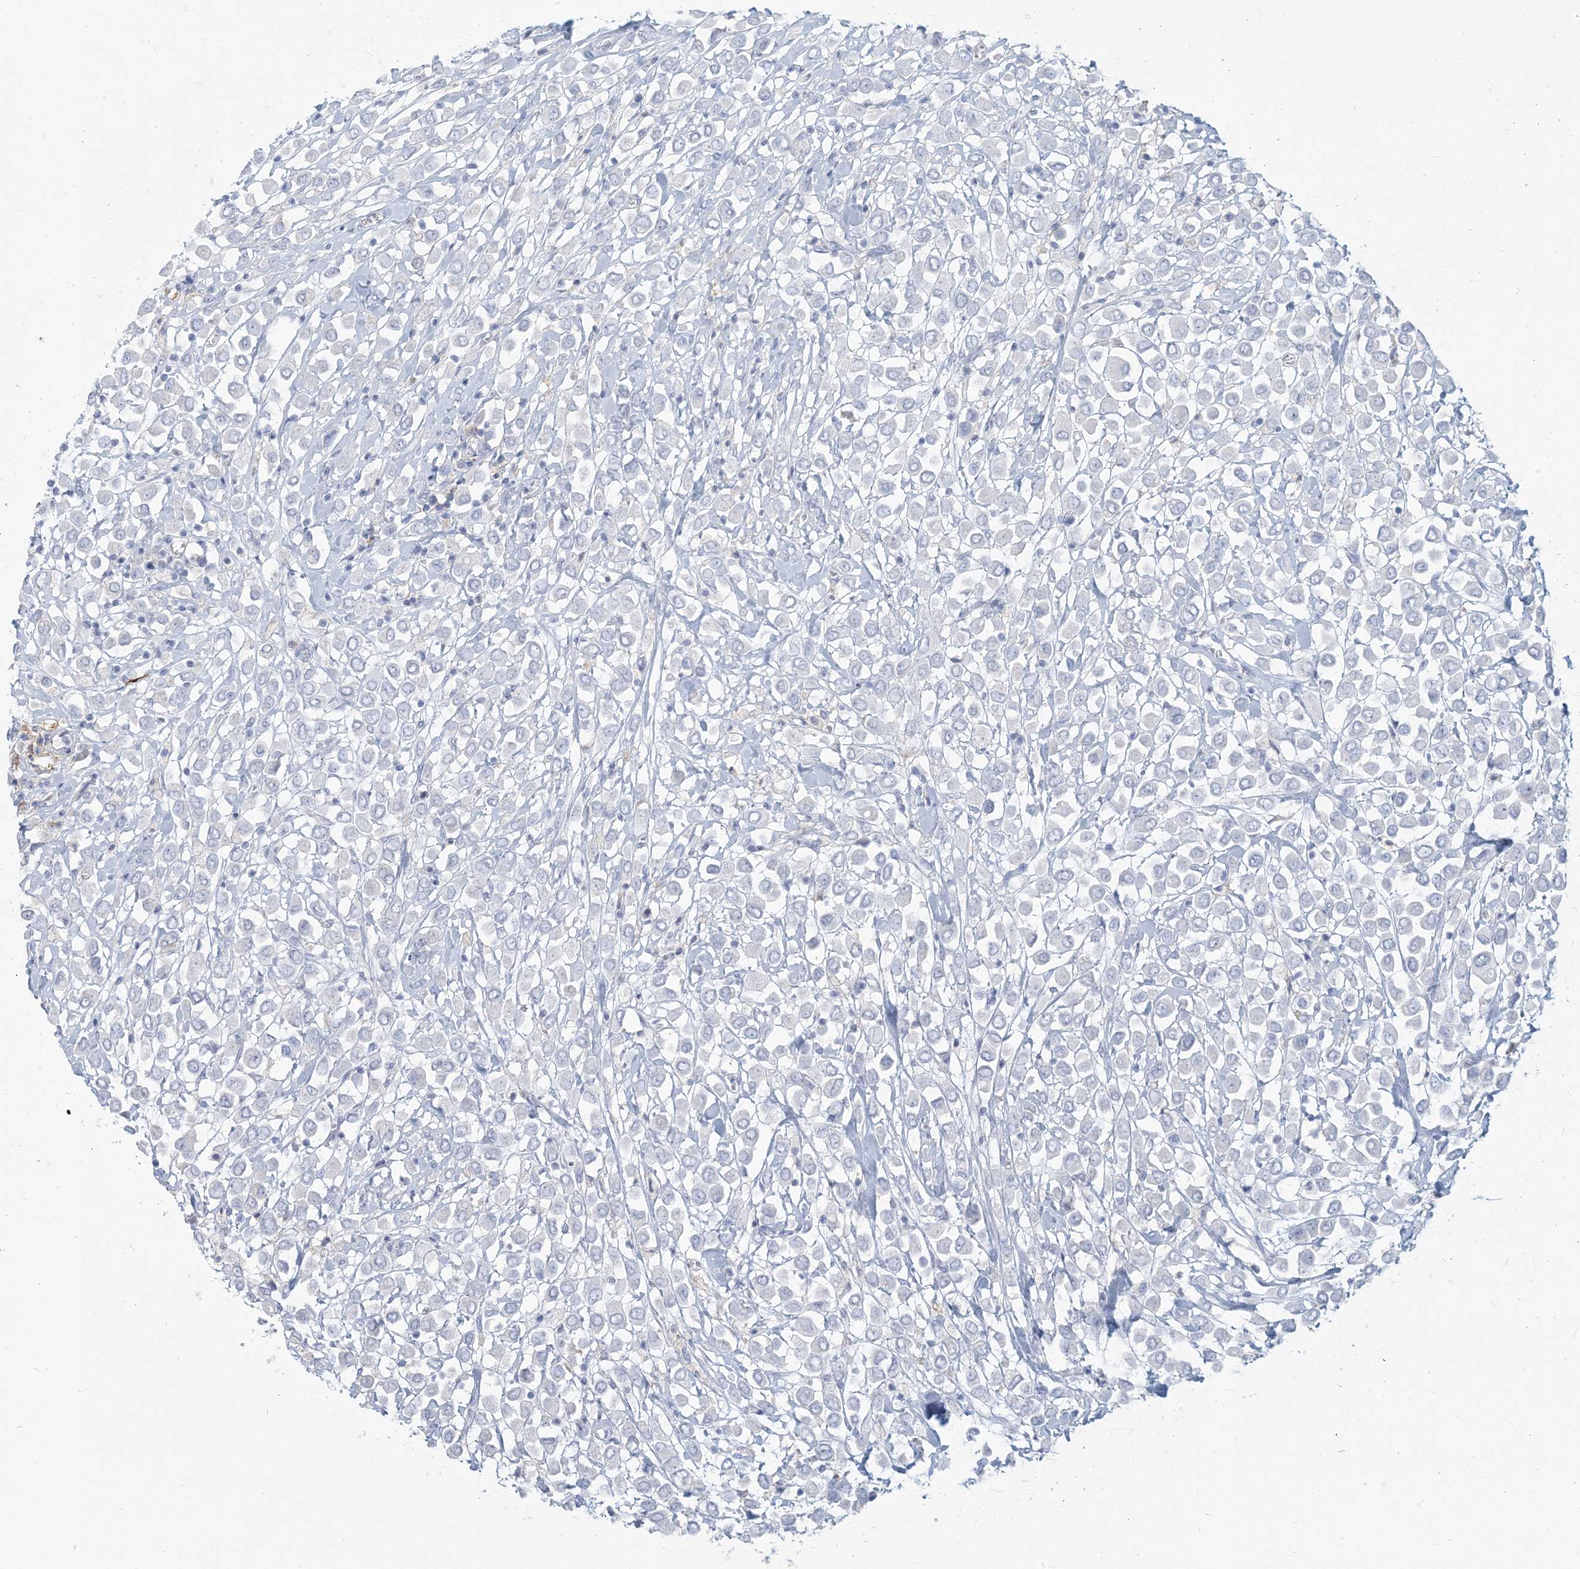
{"staining": {"intensity": "negative", "quantity": "none", "location": "none"}, "tissue": "breast cancer", "cell_type": "Tumor cells", "image_type": "cancer", "snomed": [{"axis": "morphology", "description": "Duct carcinoma"}, {"axis": "topography", "description": "Breast"}], "caption": "Tumor cells show no significant expression in breast infiltrating ductal carcinoma.", "gene": "HLA-DRB1", "patient": {"sex": "female", "age": 61}}